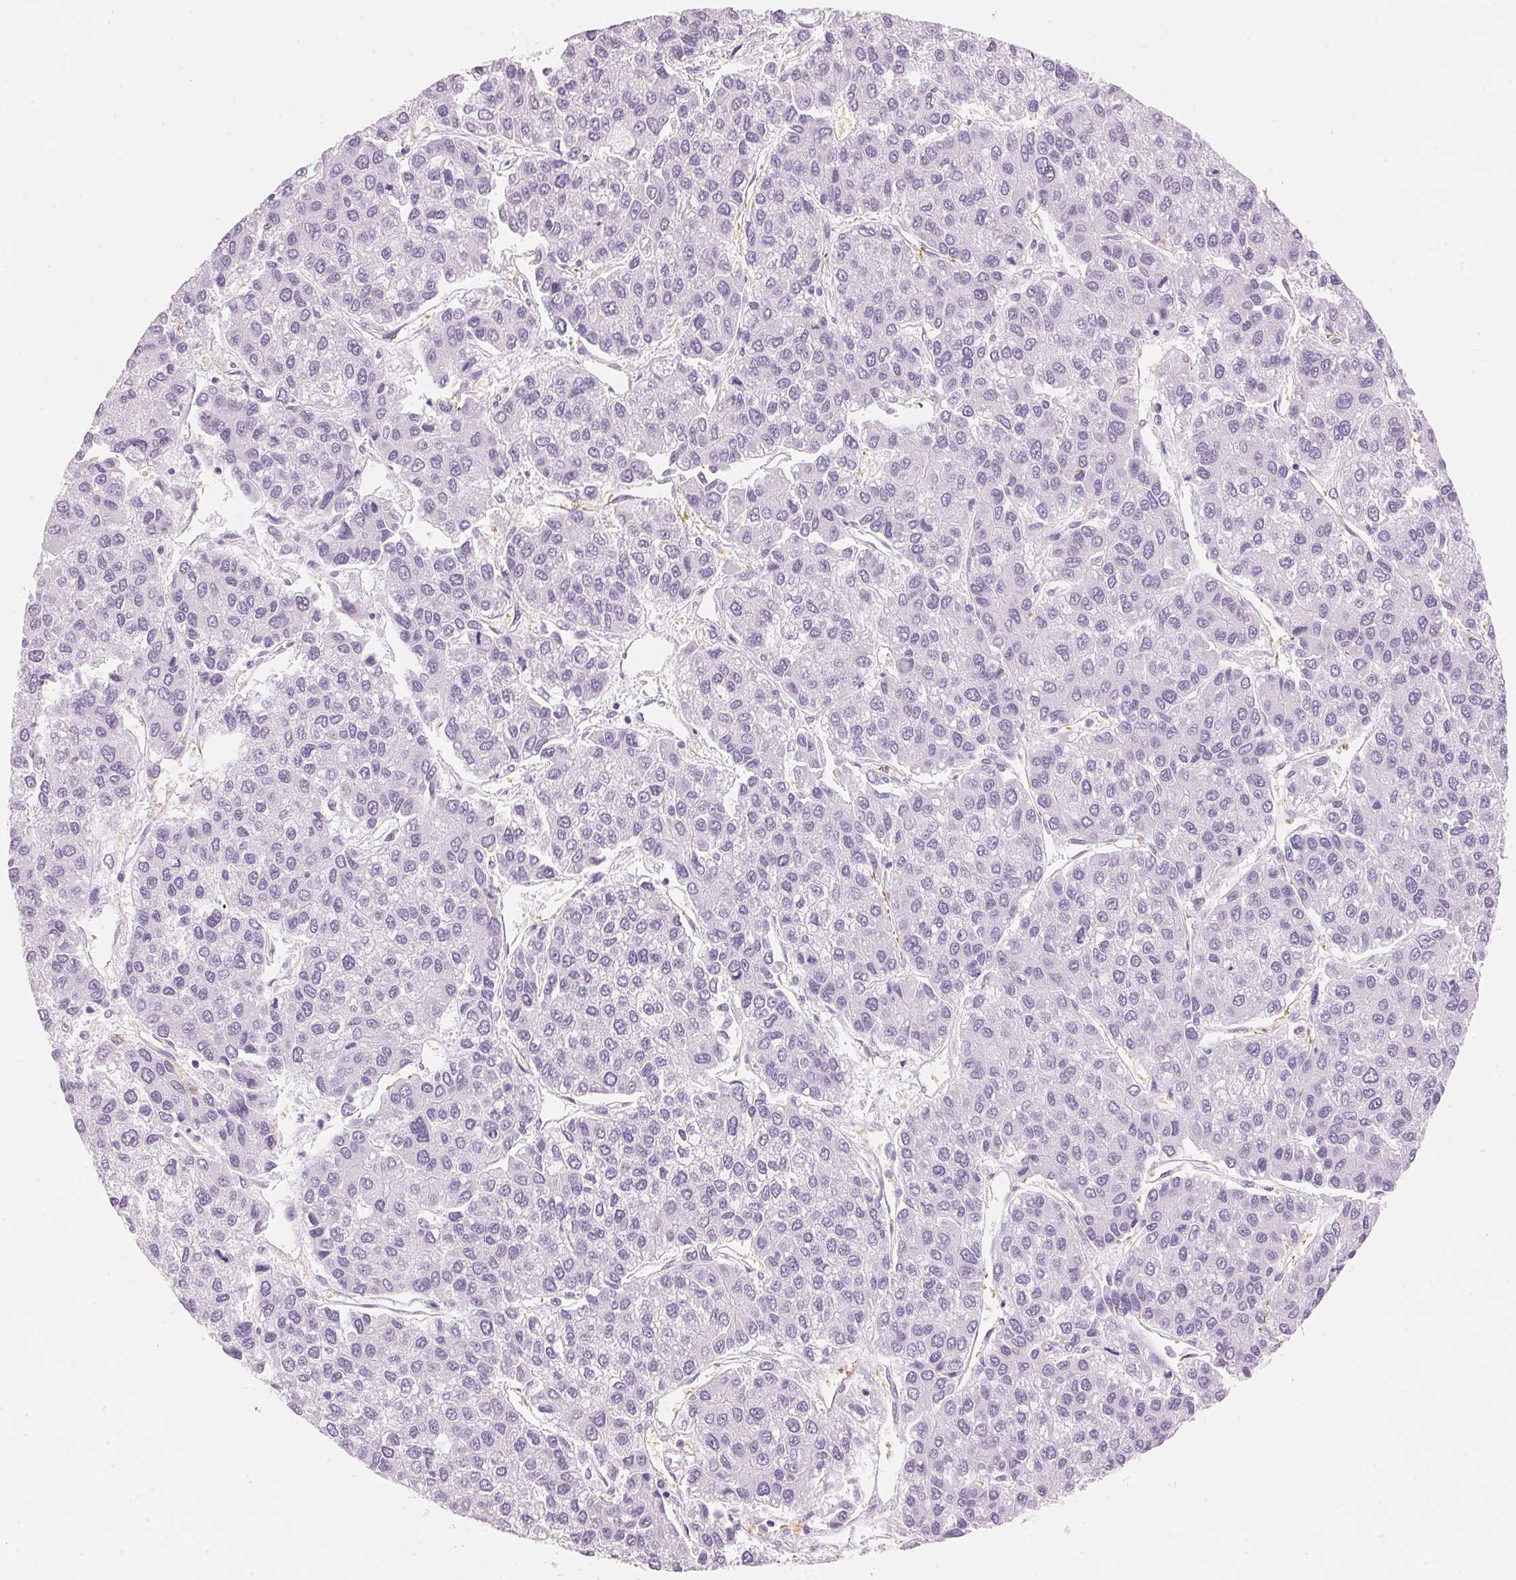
{"staining": {"intensity": "negative", "quantity": "none", "location": "none"}, "tissue": "liver cancer", "cell_type": "Tumor cells", "image_type": "cancer", "snomed": [{"axis": "morphology", "description": "Carcinoma, Hepatocellular, NOS"}, {"axis": "topography", "description": "Liver"}], "caption": "Histopathology image shows no protein expression in tumor cells of hepatocellular carcinoma (liver) tissue. (DAB IHC, high magnification).", "gene": "HOXB13", "patient": {"sex": "female", "age": 66}}